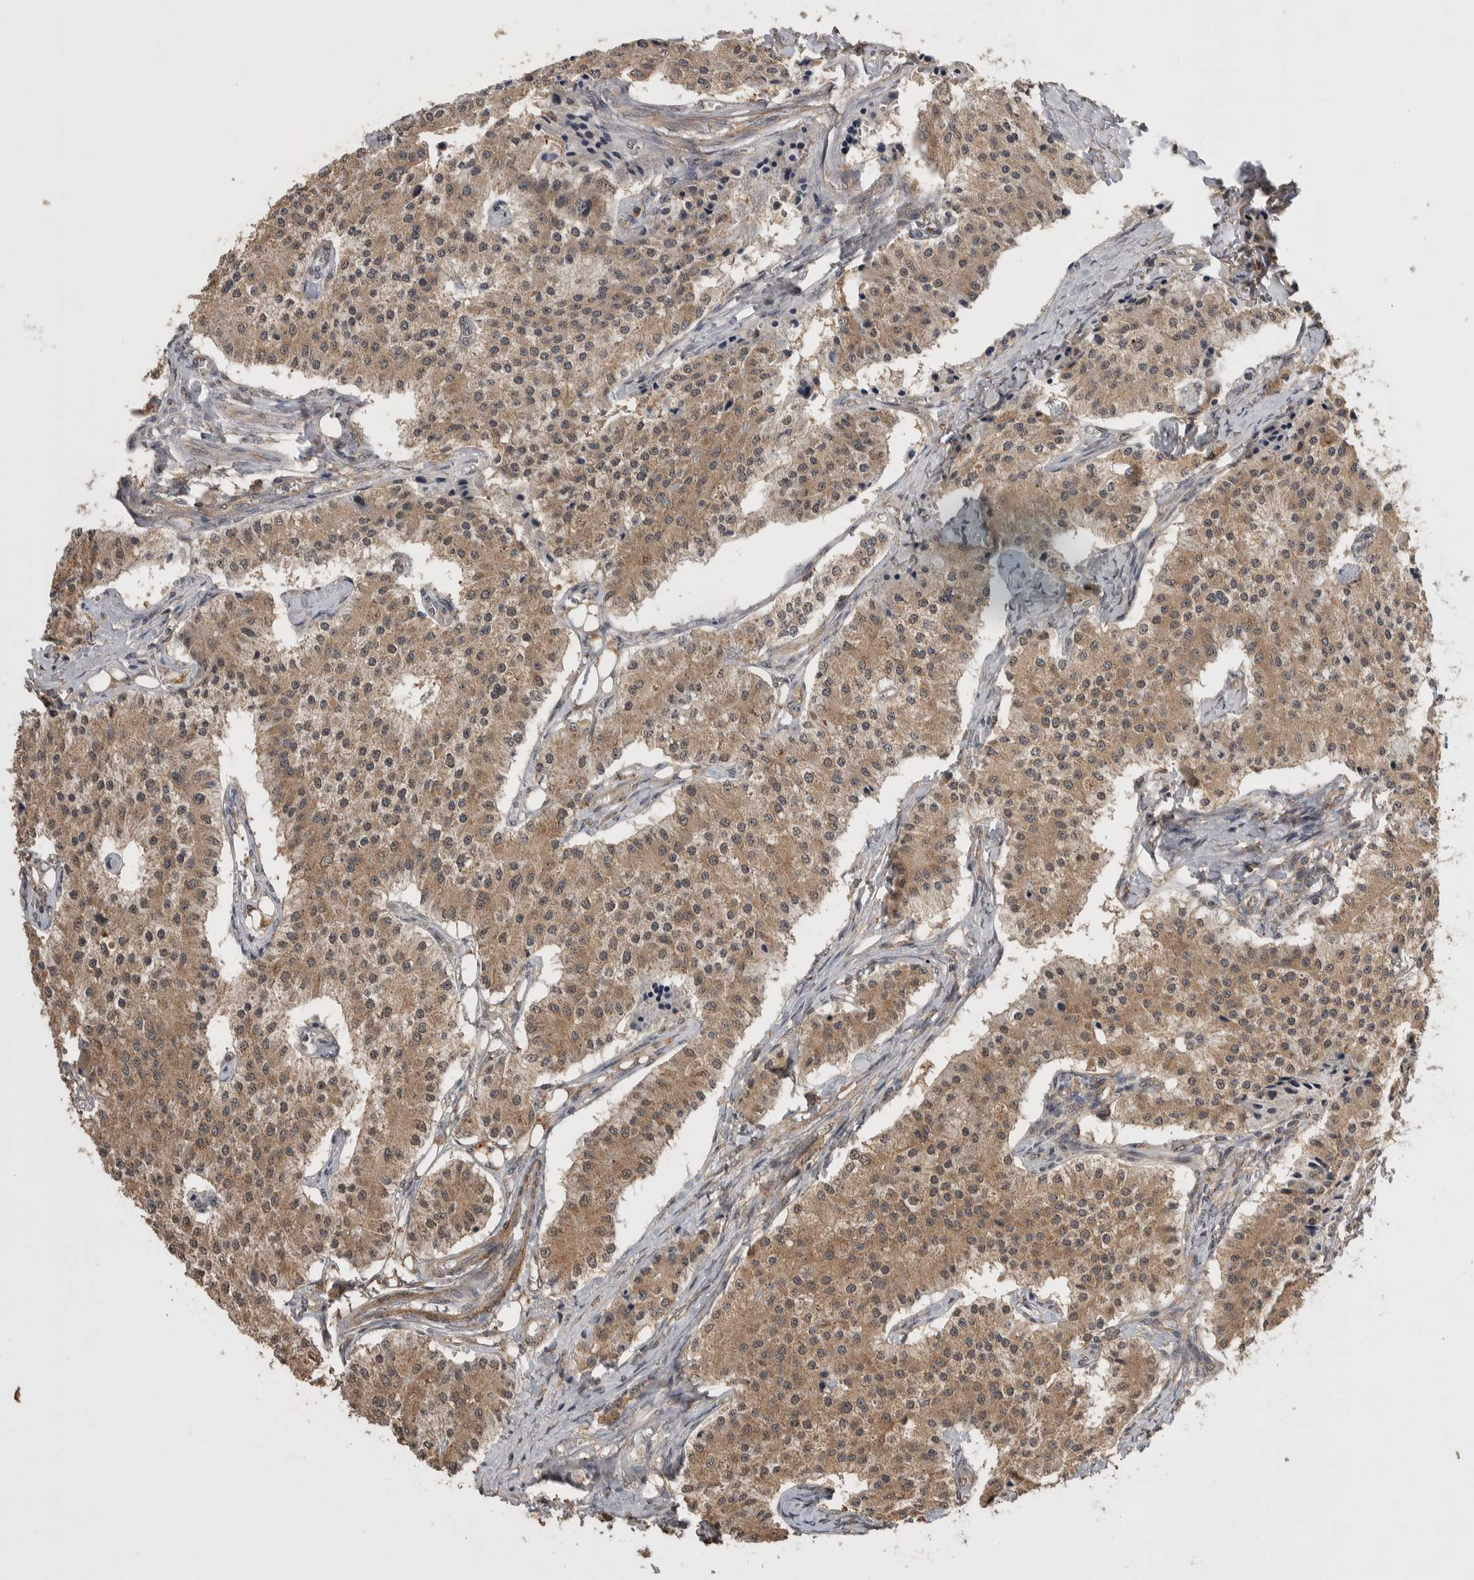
{"staining": {"intensity": "moderate", "quantity": ">75%", "location": "cytoplasmic/membranous,nuclear"}, "tissue": "carcinoid", "cell_type": "Tumor cells", "image_type": "cancer", "snomed": [{"axis": "morphology", "description": "Carcinoid, malignant, NOS"}, {"axis": "topography", "description": "Colon"}], "caption": "High-power microscopy captured an IHC photomicrograph of malignant carcinoid, revealing moderate cytoplasmic/membranous and nuclear expression in about >75% of tumor cells. Using DAB (brown) and hematoxylin (blue) stains, captured at high magnification using brightfield microscopy.", "gene": "DVL2", "patient": {"sex": "female", "age": 52}}